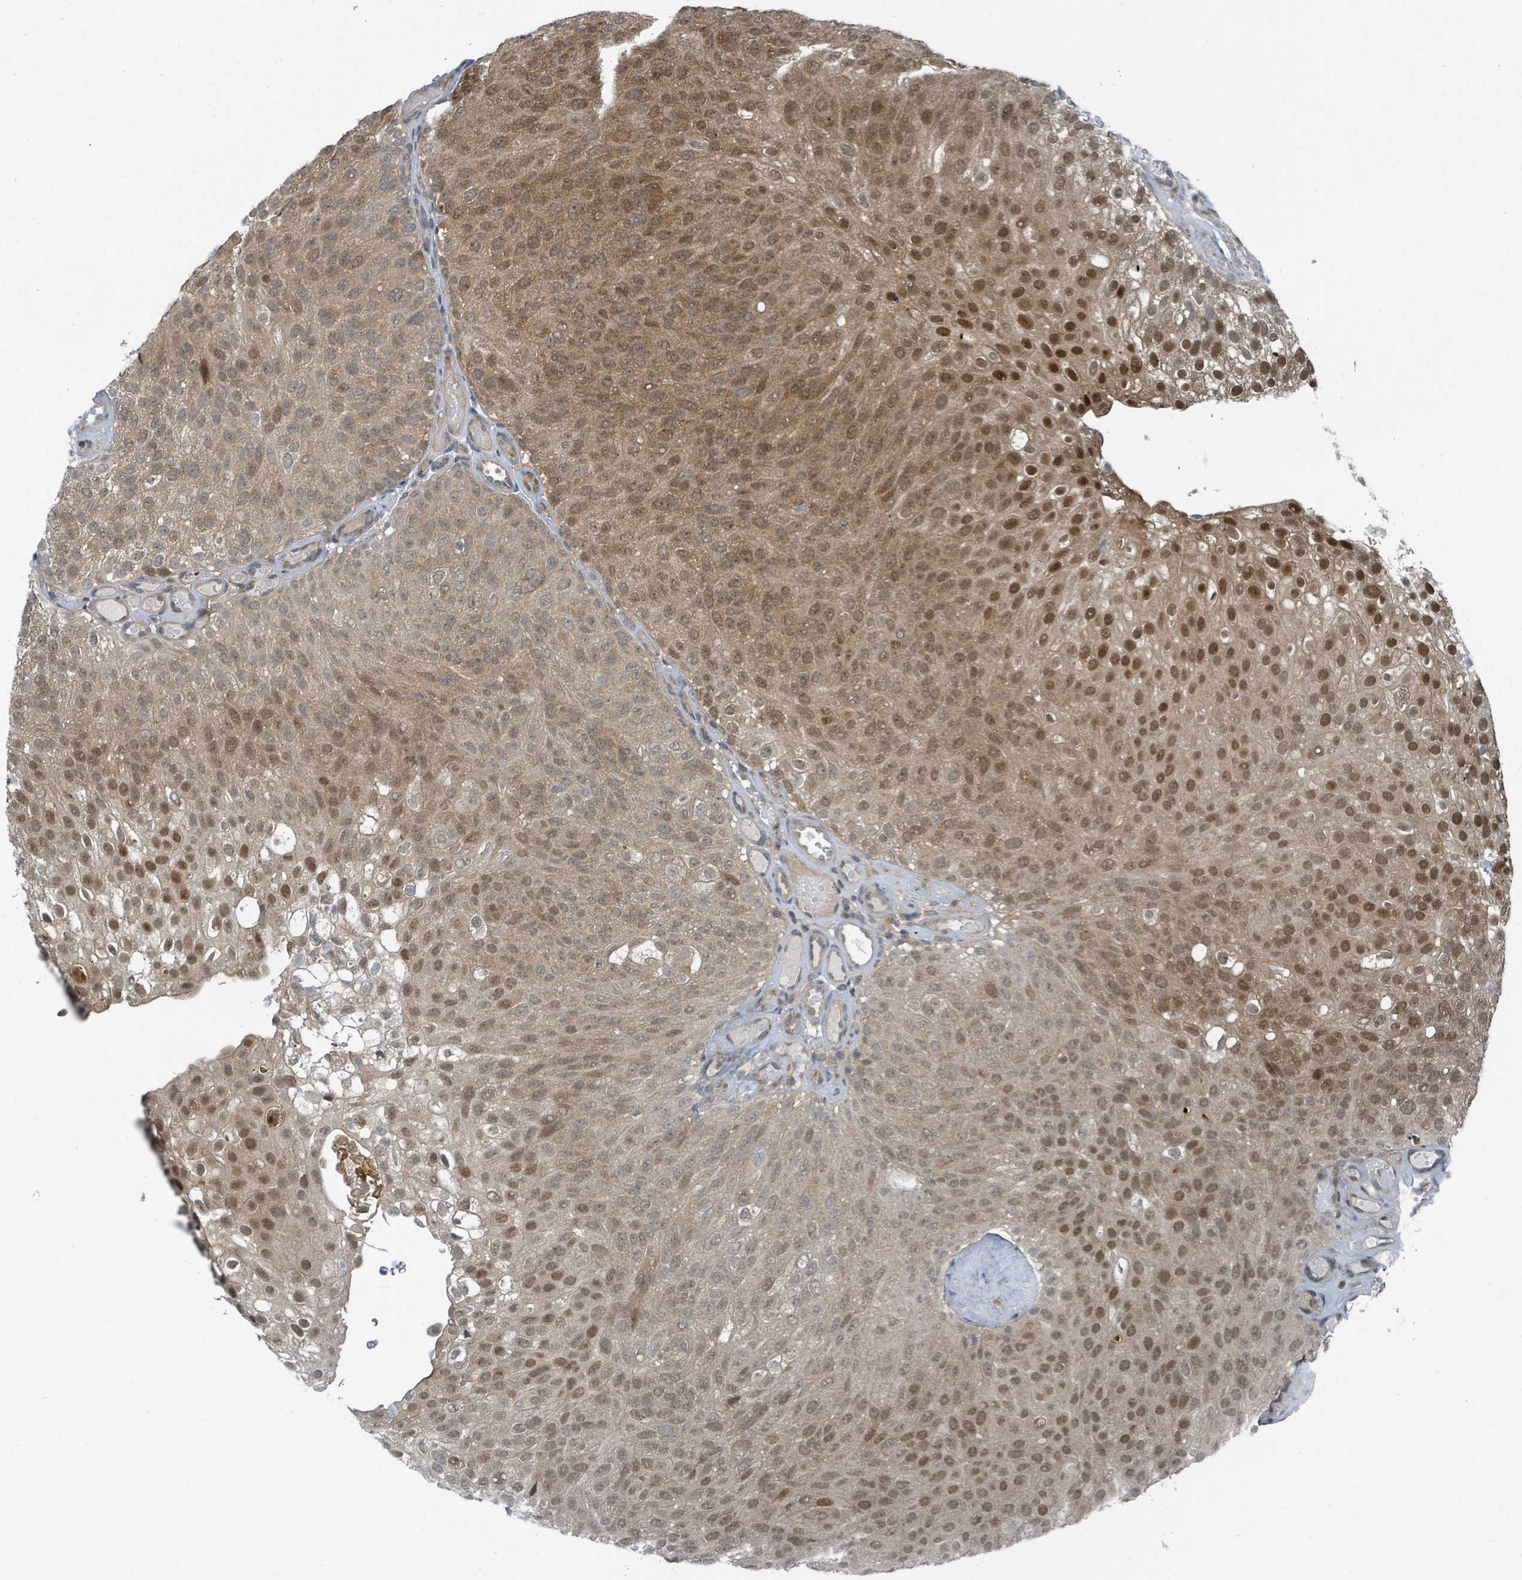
{"staining": {"intensity": "moderate", "quantity": ">75%", "location": "cytoplasmic/membranous,nuclear"}, "tissue": "urothelial cancer", "cell_type": "Tumor cells", "image_type": "cancer", "snomed": [{"axis": "morphology", "description": "Urothelial carcinoma, Low grade"}, {"axis": "topography", "description": "Urinary bladder"}], "caption": "This is a micrograph of immunohistochemistry staining of low-grade urothelial carcinoma, which shows moderate expression in the cytoplasmic/membranous and nuclear of tumor cells.", "gene": "GOLGA7", "patient": {"sex": "male", "age": 78}}